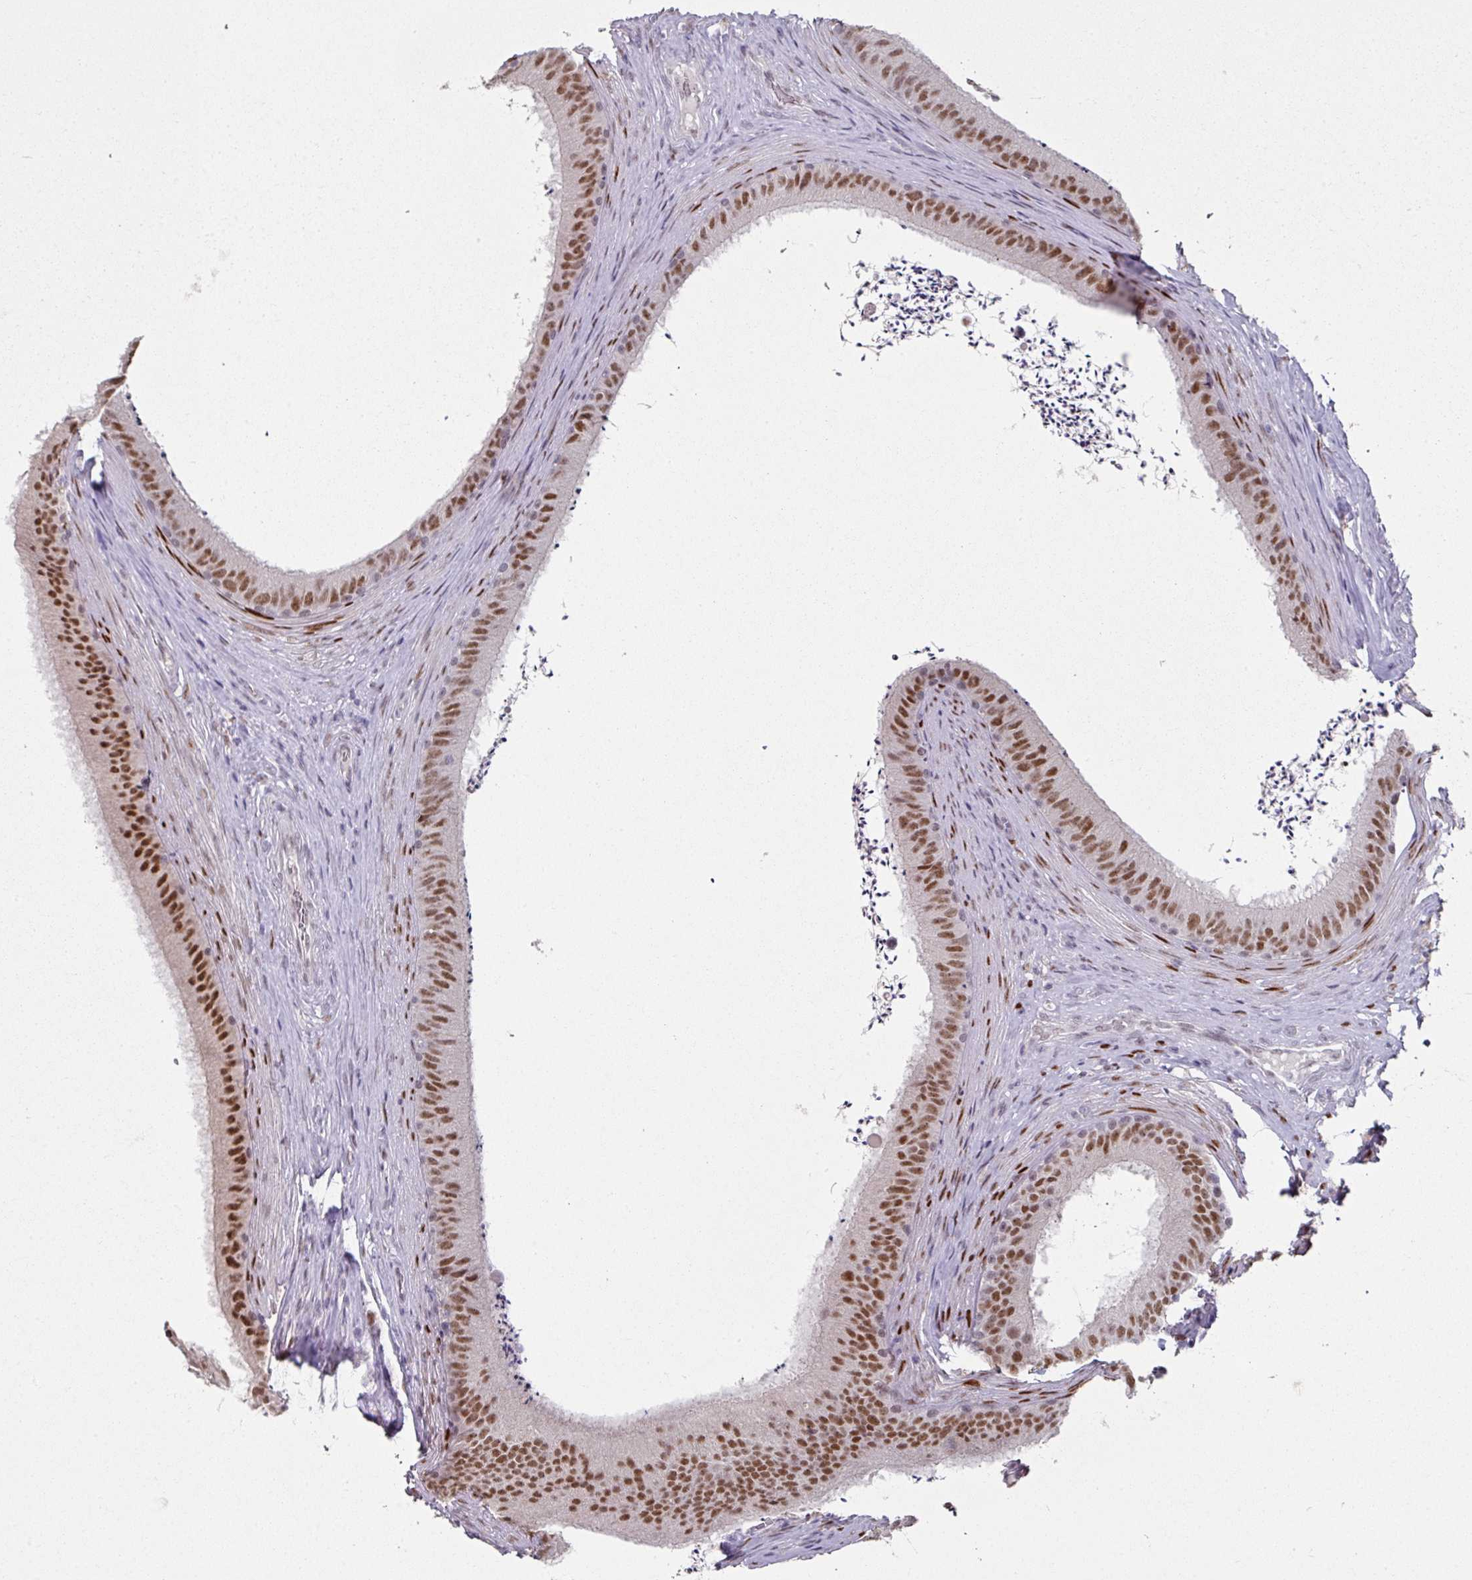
{"staining": {"intensity": "moderate", "quantity": ">75%", "location": "nuclear"}, "tissue": "epididymis", "cell_type": "Glandular cells", "image_type": "normal", "snomed": [{"axis": "morphology", "description": "Normal tissue, NOS"}, {"axis": "topography", "description": "Testis"}, {"axis": "topography", "description": "Epididymis"}], "caption": "Normal epididymis was stained to show a protein in brown. There is medium levels of moderate nuclear positivity in about >75% of glandular cells. The protein of interest is stained brown, and the nuclei are stained in blue (DAB IHC with brightfield microscopy, high magnification).", "gene": "ELK1", "patient": {"sex": "male", "age": 41}}